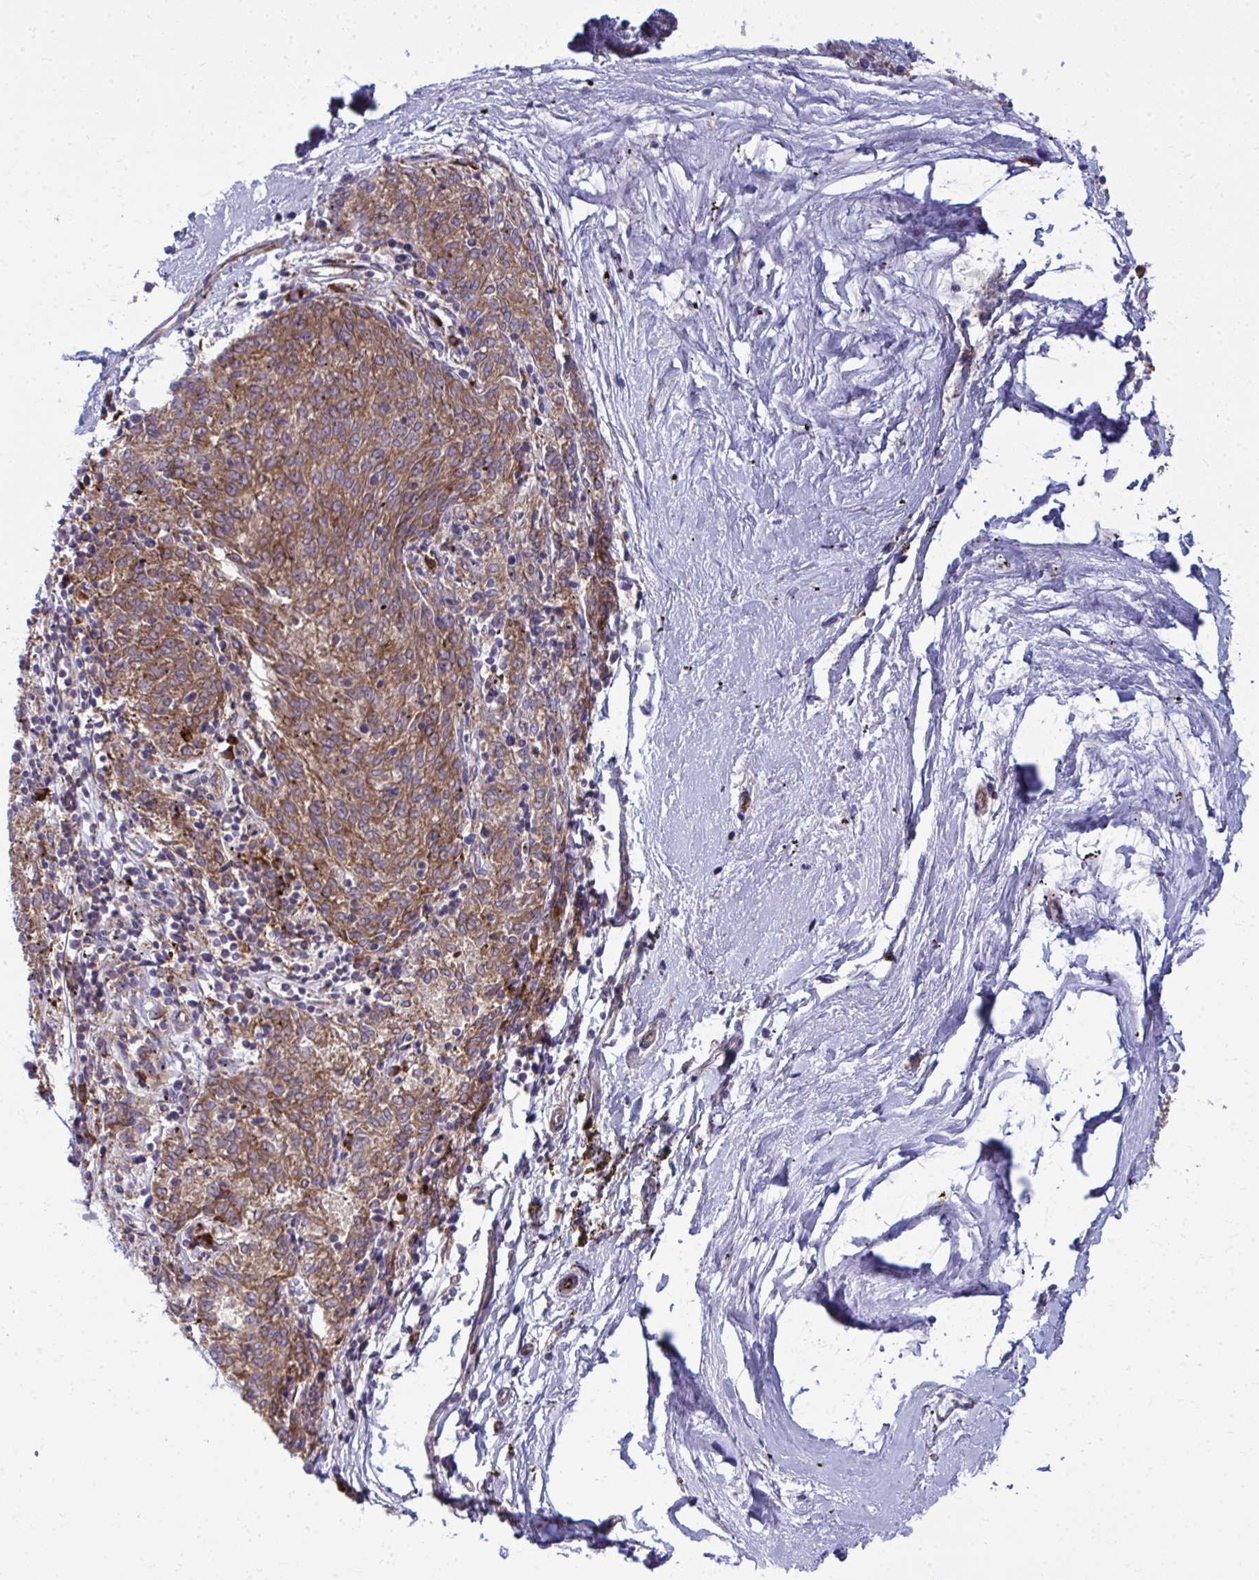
{"staining": {"intensity": "moderate", "quantity": ">75%", "location": "cytoplasmic/membranous"}, "tissue": "melanoma", "cell_type": "Tumor cells", "image_type": "cancer", "snomed": [{"axis": "morphology", "description": "Malignant melanoma, NOS"}, {"axis": "topography", "description": "Skin"}], "caption": "Immunohistochemistry of malignant melanoma reveals medium levels of moderate cytoplasmic/membranous staining in approximately >75% of tumor cells. (DAB = brown stain, brightfield microscopy at high magnification).", "gene": "GFPT2", "patient": {"sex": "female", "age": 72}}